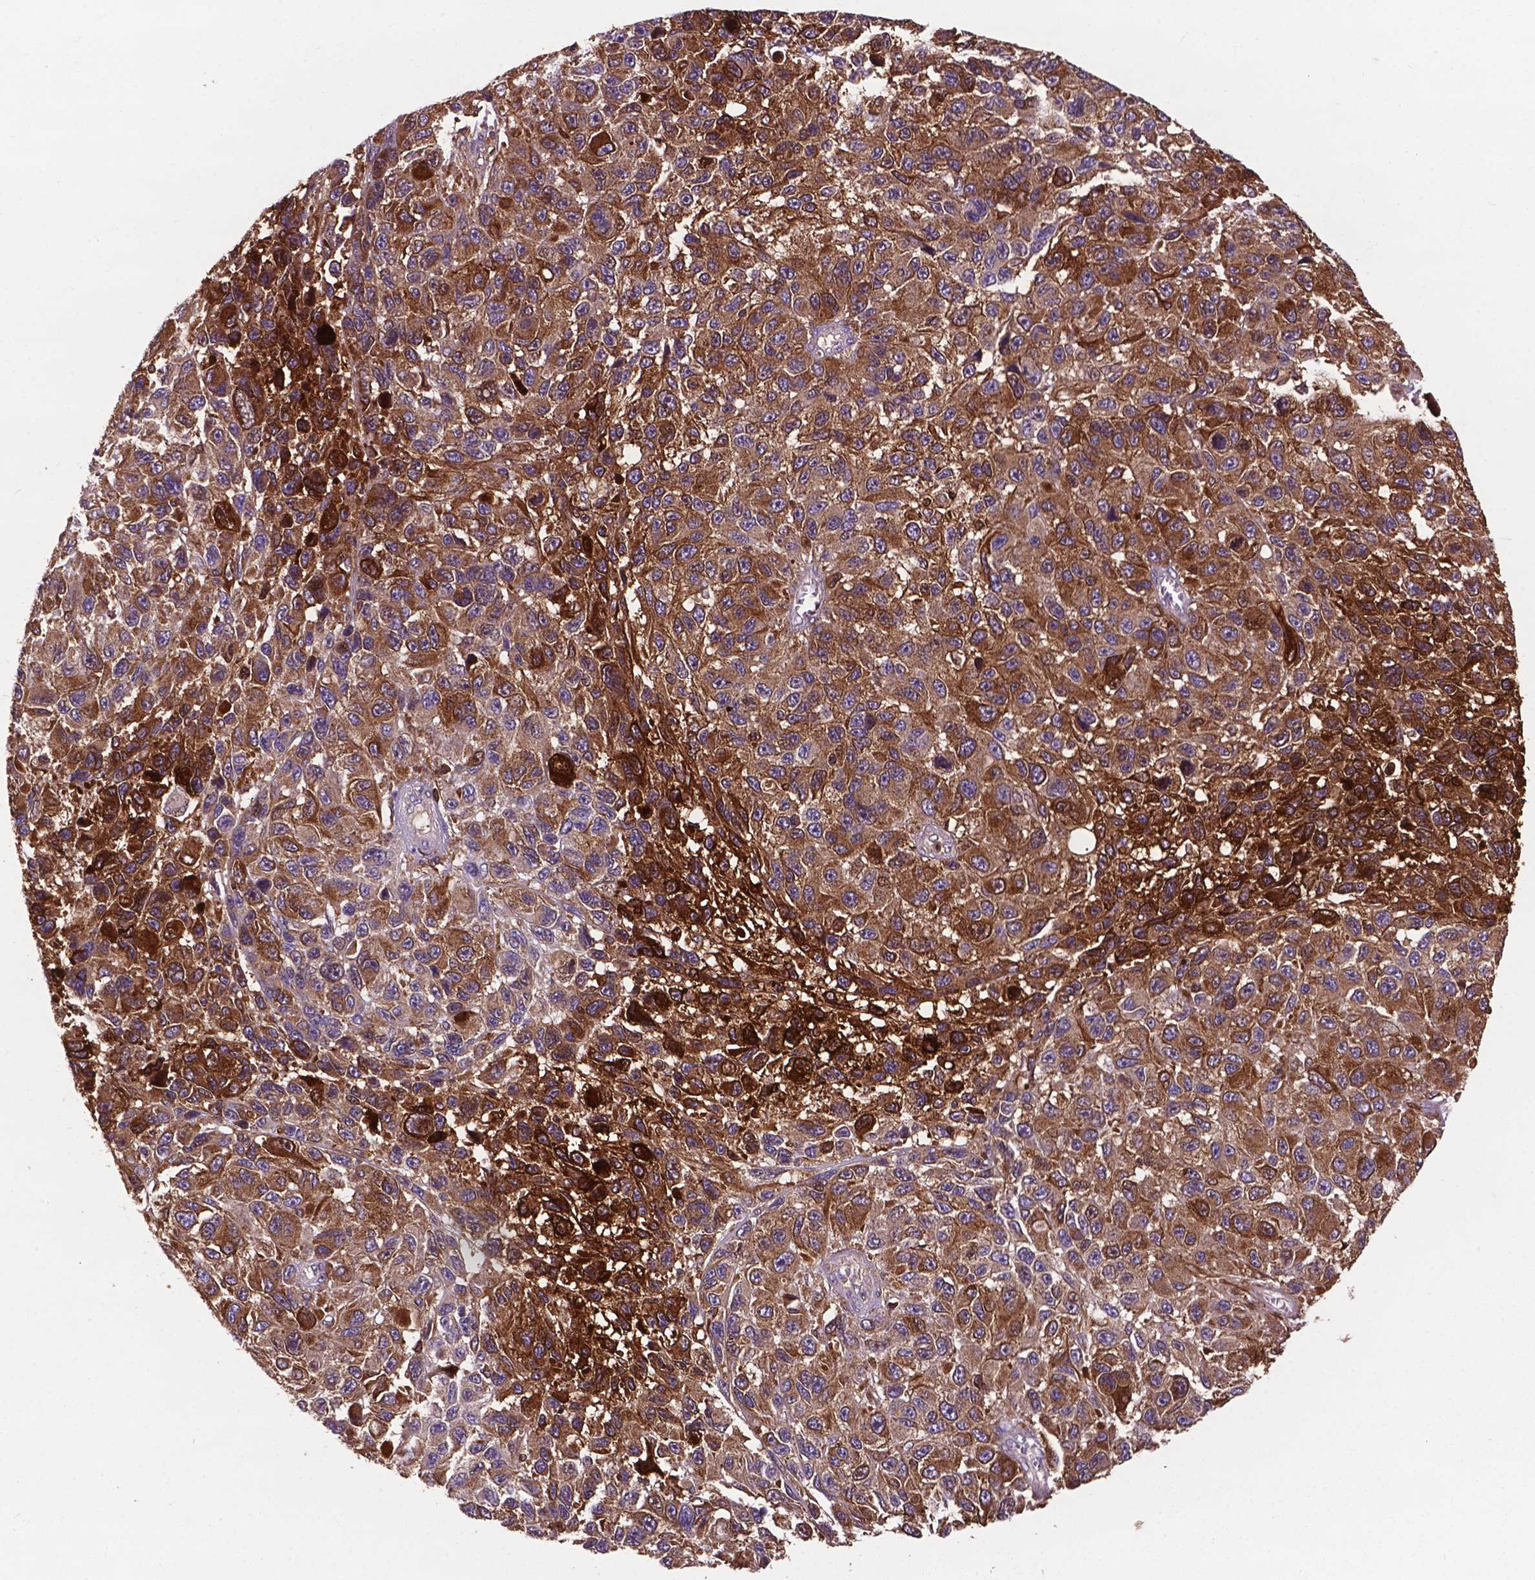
{"staining": {"intensity": "moderate", "quantity": ">75%", "location": "cytoplasmic/membranous"}, "tissue": "melanoma", "cell_type": "Tumor cells", "image_type": "cancer", "snomed": [{"axis": "morphology", "description": "Malignant melanoma, NOS"}, {"axis": "topography", "description": "Skin"}], "caption": "Tumor cells reveal medium levels of moderate cytoplasmic/membranous expression in about >75% of cells in melanoma.", "gene": "SMAD3", "patient": {"sex": "male", "age": 53}}